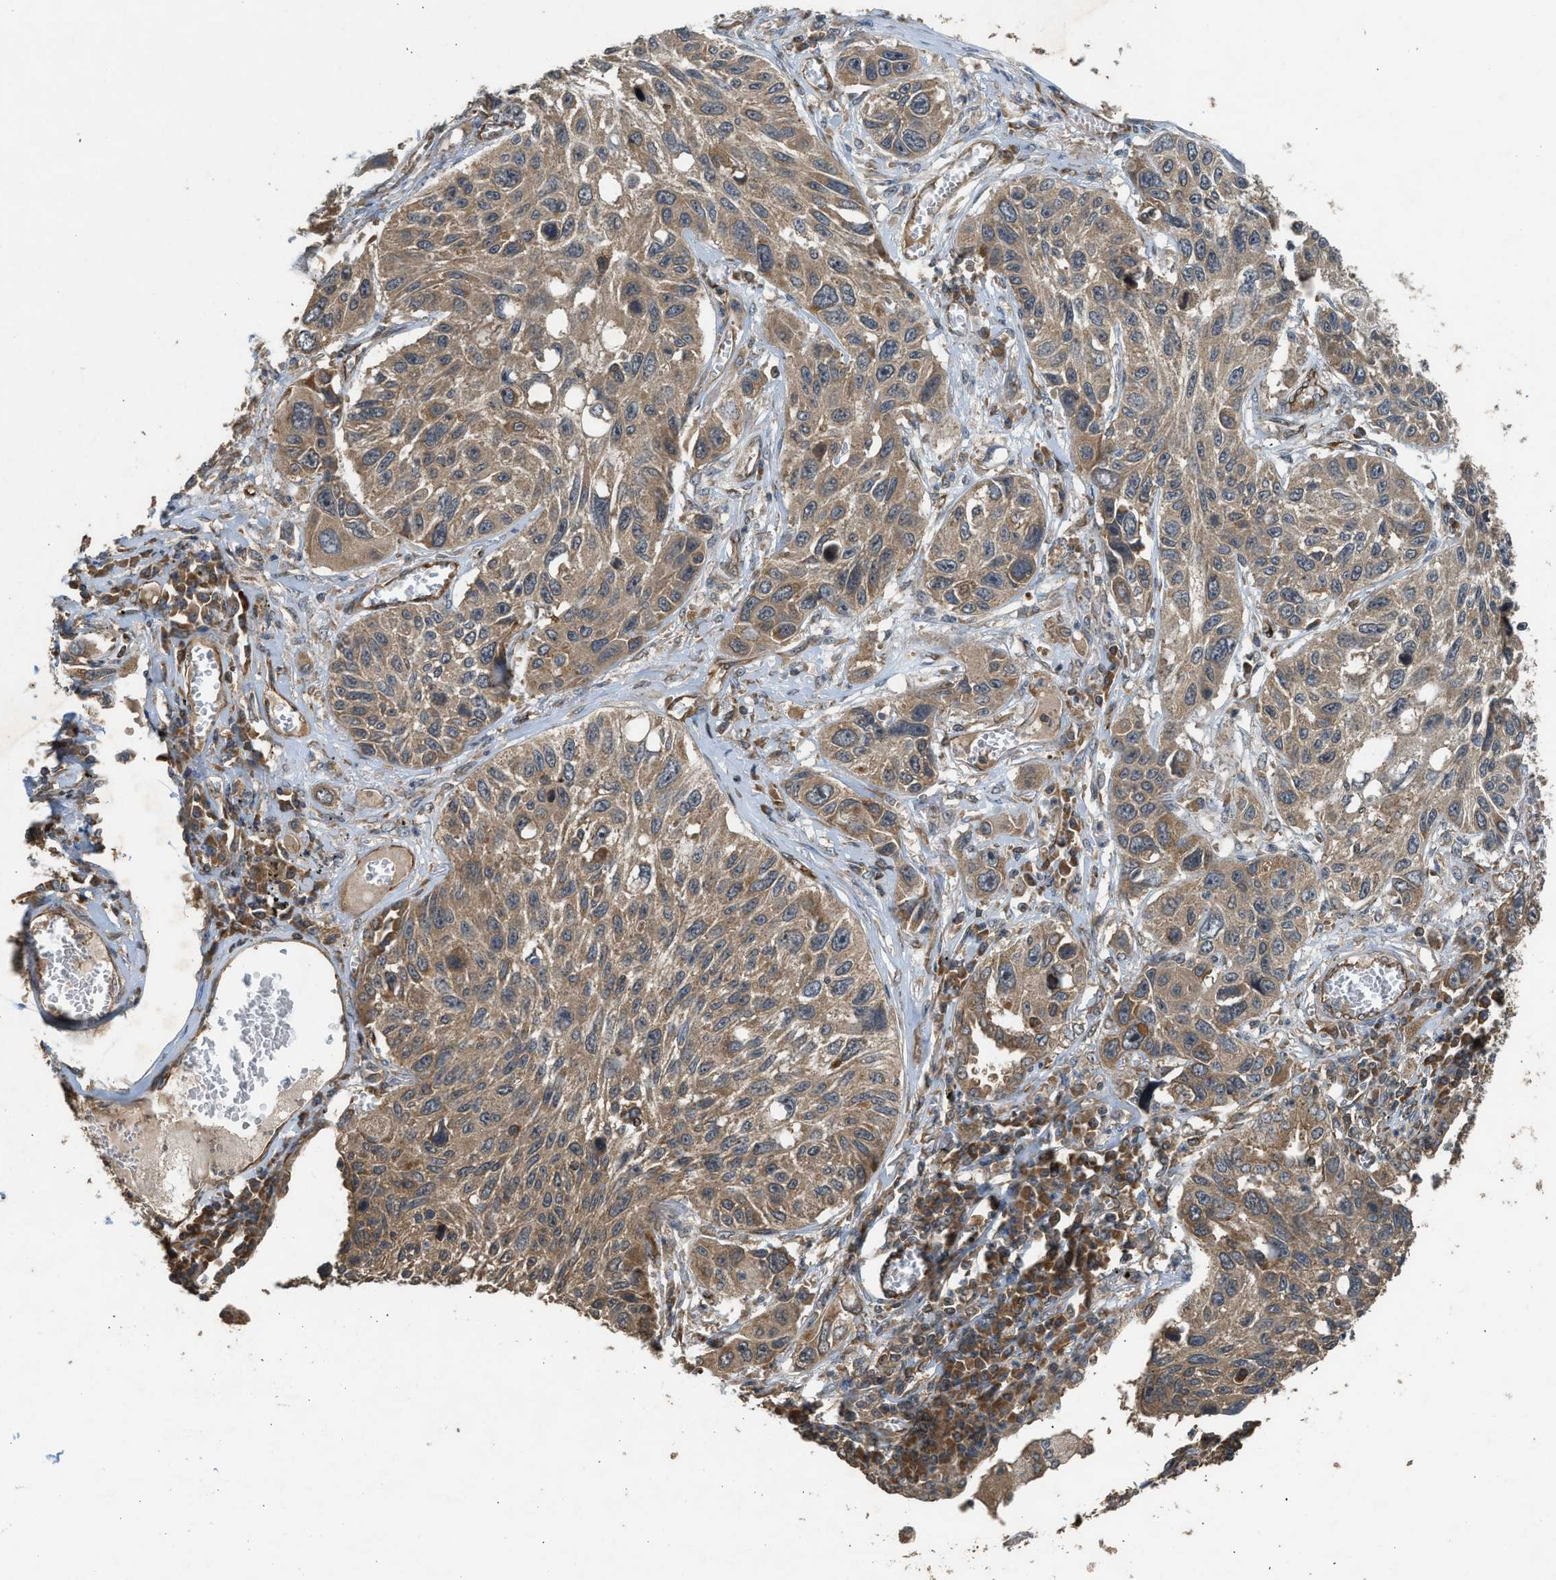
{"staining": {"intensity": "moderate", "quantity": ">75%", "location": "cytoplasmic/membranous"}, "tissue": "lung cancer", "cell_type": "Tumor cells", "image_type": "cancer", "snomed": [{"axis": "morphology", "description": "Squamous cell carcinoma, NOS"}, {"axis": "topography", "description": "Lung"}], "caption": "A brown stain shows moderate cytoplasmic/membranous expression of a protein in human squamous cell carcinoma (lung) tumor cells. The staining was performed using DAB (3,3'-diaminobenzidine), with brown indicating positive protein expression. Nuclei are stained blue with hematoxylin.", "gene": "HIP1R", "patient": {"sex": "male", "age": 71}}